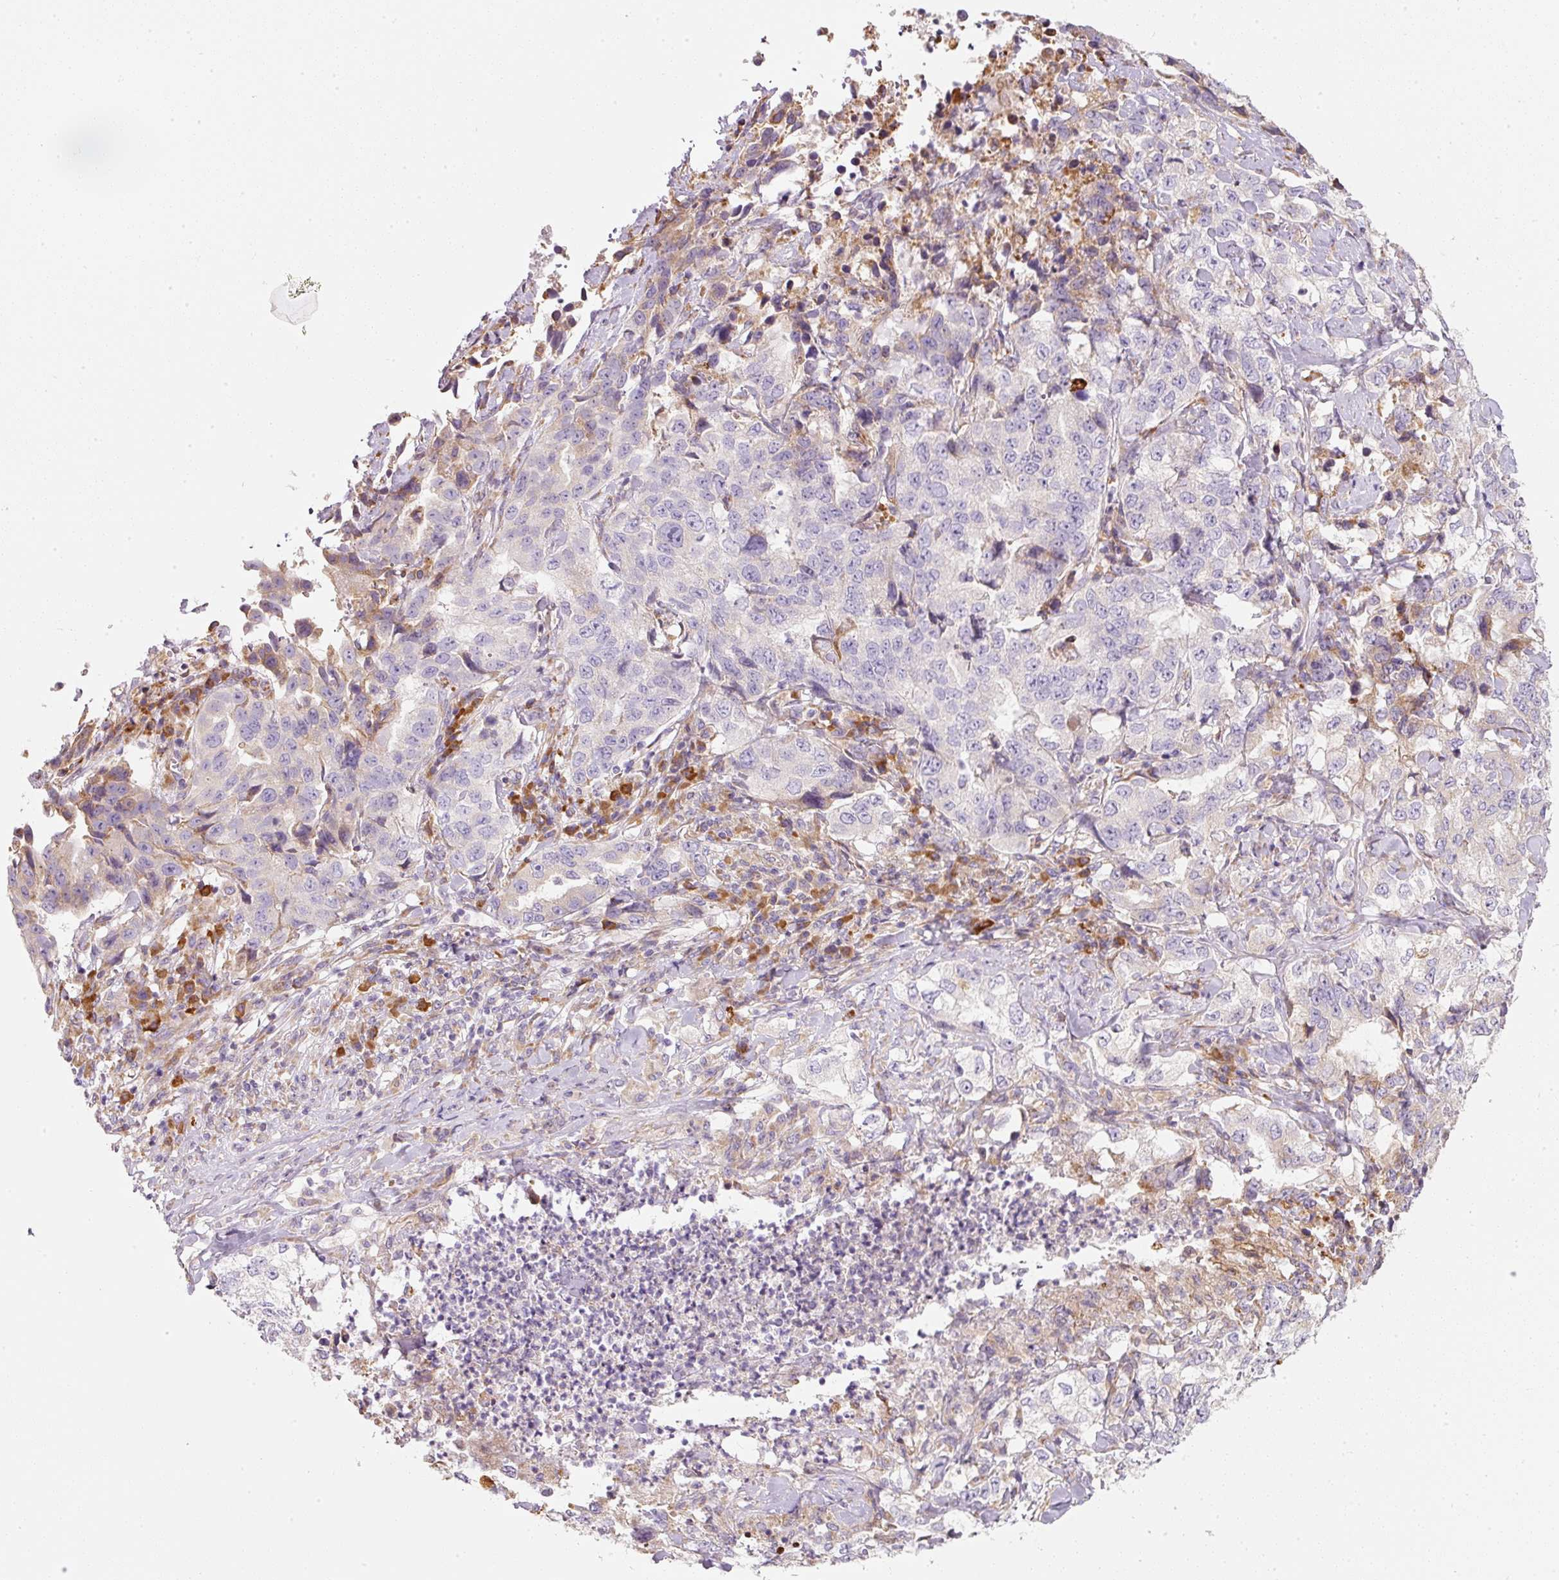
{"staining": {"intensity": "negative", "quantity": "none", "location": "none"}, "tissue": "lung cancer", "cell_type": "Tumor cells", "image_type": "cancer", "snomed": [{"axis": "morphology", "description": "Adenocarcinoma, NOS"}, {"axis": "topography", "description": "Lung"}], "caption": "An image of human lung cancer is negative for staining in tumor cells. (DAB immunohistochemistry with hematoxylin counter stain).", "gene": "MORN4", "patient": {"sex": "female", "age": 51}}